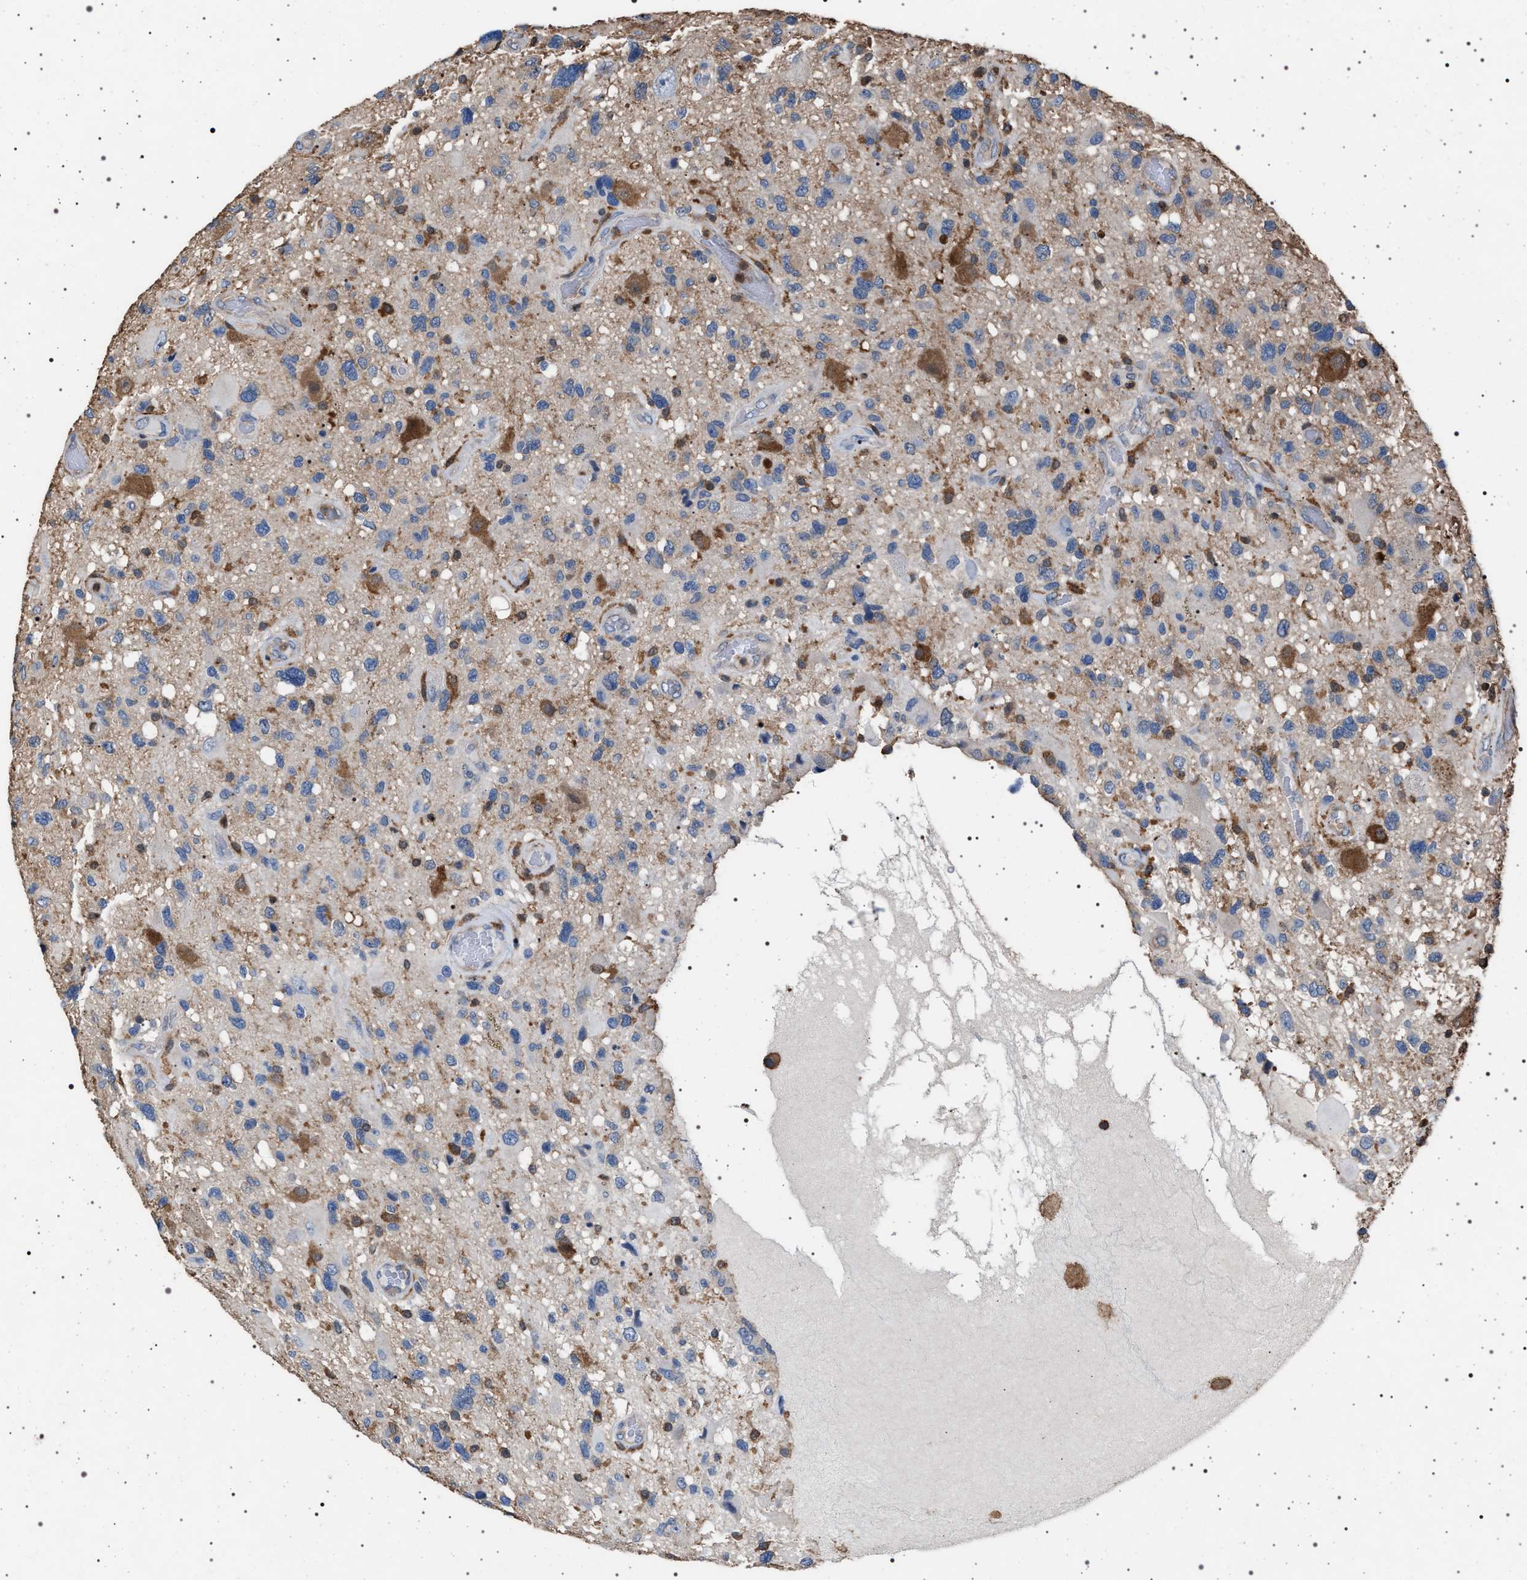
{"staining": {"intensity": "weak", "quantity": "25%-75%", "location": "cytoplasmic/membranous"}, "tissue": "glioma", "cell_type": "Tumor cells", "image_type": "cancer", "snomed": [{"axis": "morphology", "description": "Glioma, malignant, High grade"}, {"axis": "topography", "description": "Brain"}], "caption": "Protein expression analysis of glioma displays weak cytoplasmic/membranous positivity in approximately 25%-75% of tumor cells.", "gene": "SMAP2", "patient": {"sex": "male", "age": 33}}